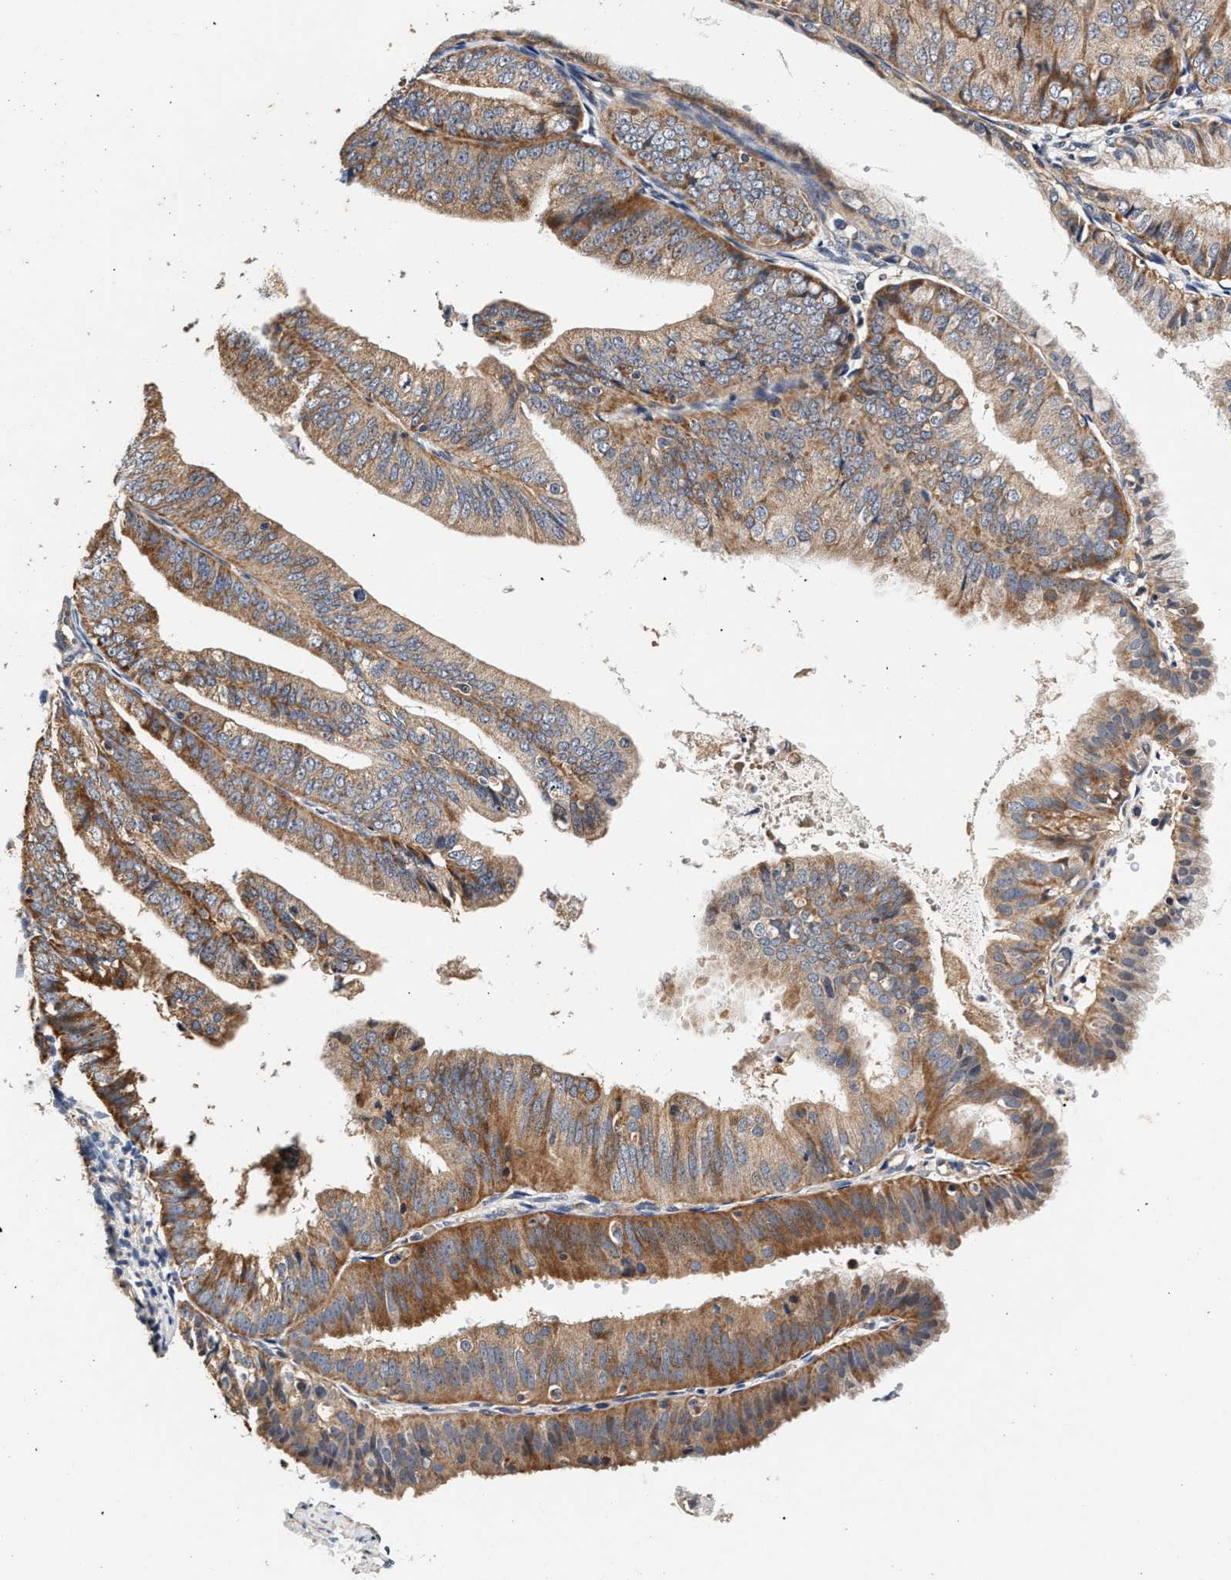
{"staining": {"intensity": "moderate", "quantity": "25%-75%", "location": "cytoplasmic/membranous"}, "tissue": "endometrial cancer", "cell_type": "Tumor cells", "image_type": "cancer", "snomed": [{"axis": "morphology", "description": "Adenocarcinoma, NOS"}, {"axis": "topography", "description": "Endometrium"}], "caption": "Moderate cytoplasmic/membranous protein expression is present in about 25%-75% of tumor cells in adenocarcinoma (endometrial).", "gene": "PTGR3", "patient": {"sex": "female", "age": 63}}